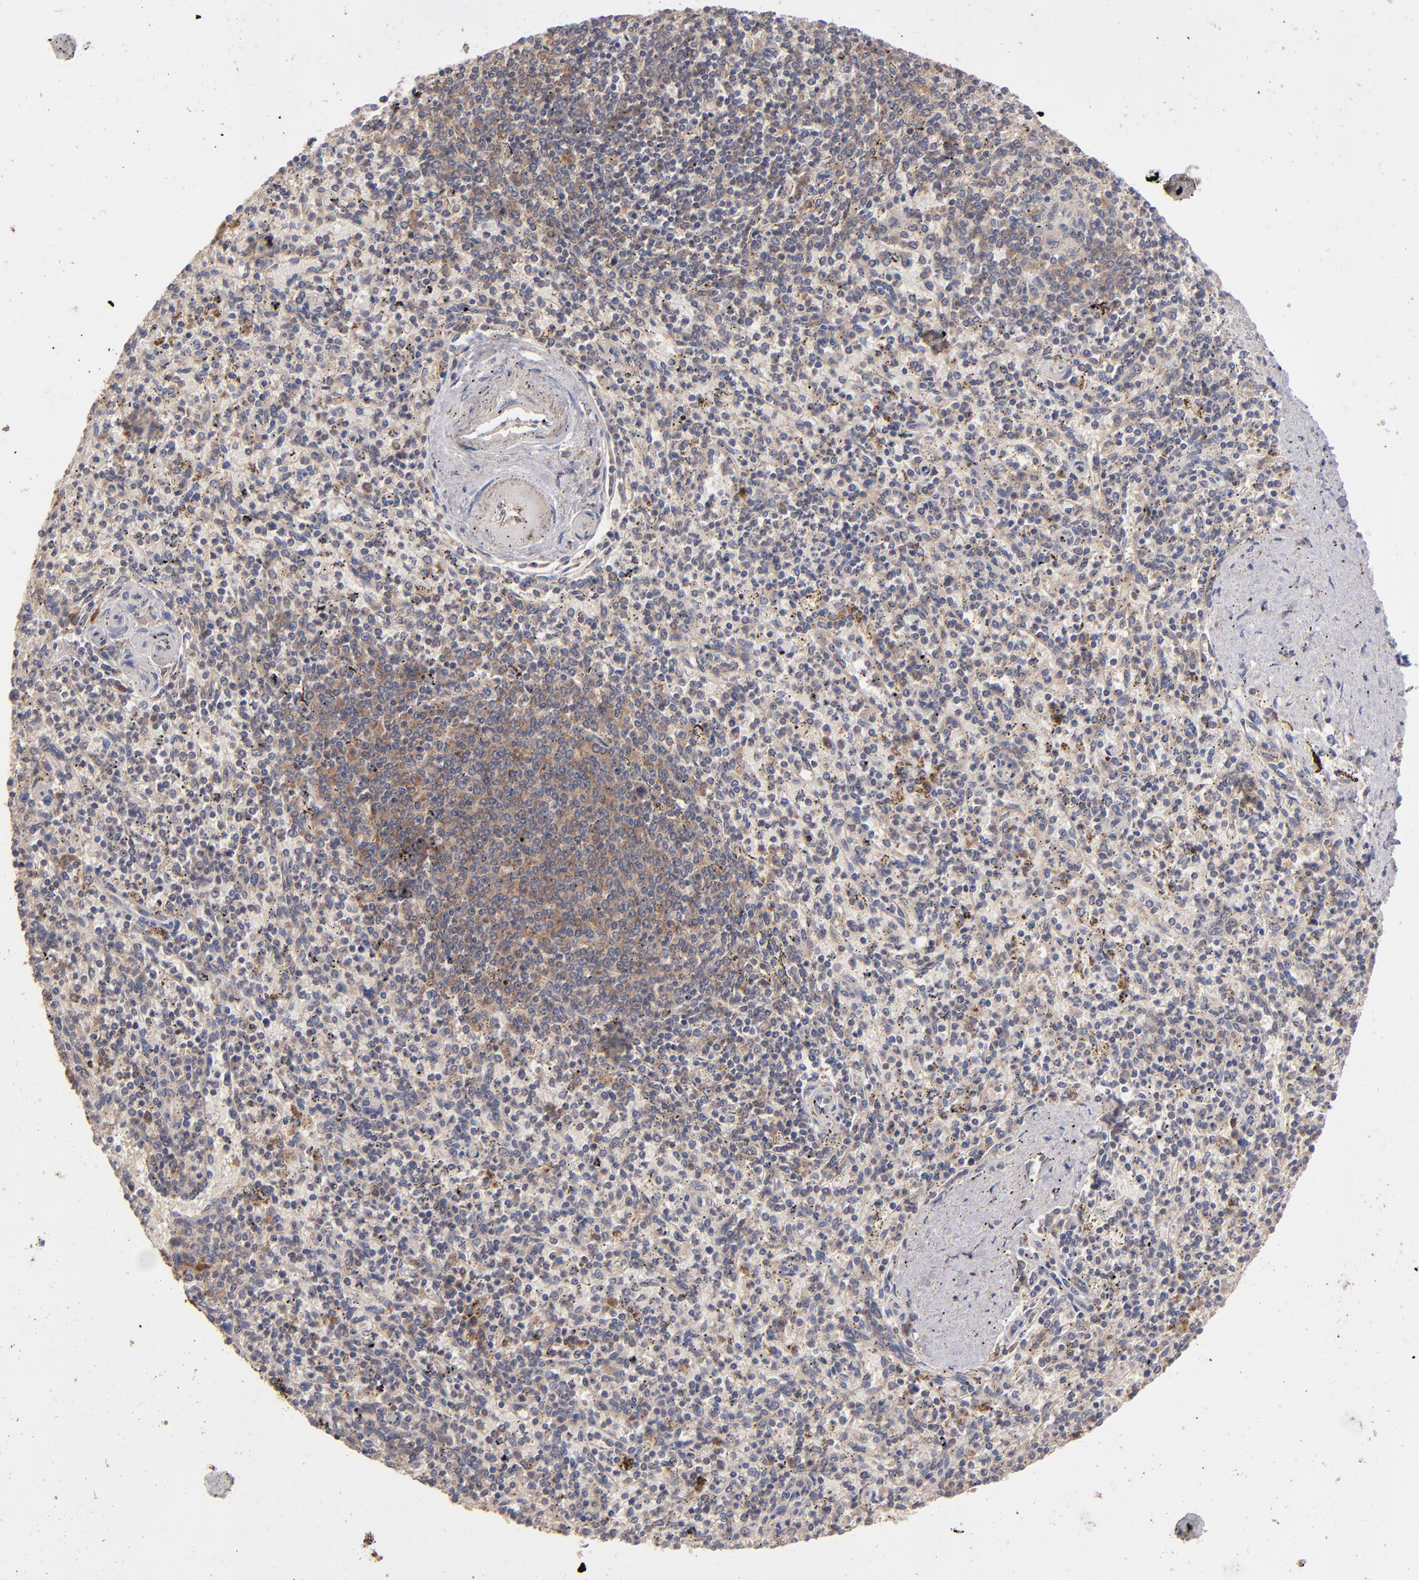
{"staining": {"intensity": "moderate", "quantity": "<25%", "location": "cytoplasmic/membranous"}, "tissue": "spleen", "cell_type": "Cells in red pulp", "image_type": "normal", "snomed": [{"axis": "morphology", "description": "Normal tissue, NOS"}, {"axis": "topography", "description": "Spleen"}], "caption": "Immunohistochemical staining of unremarkable spleen displays moderate cytoplasmic/membranous protein expression in about <25% of cells in red pulp. (IHC, brightfield microscopy, high magnification).", "gene": "UPF3B", "patient": {"sex": "male", "age": 72}}